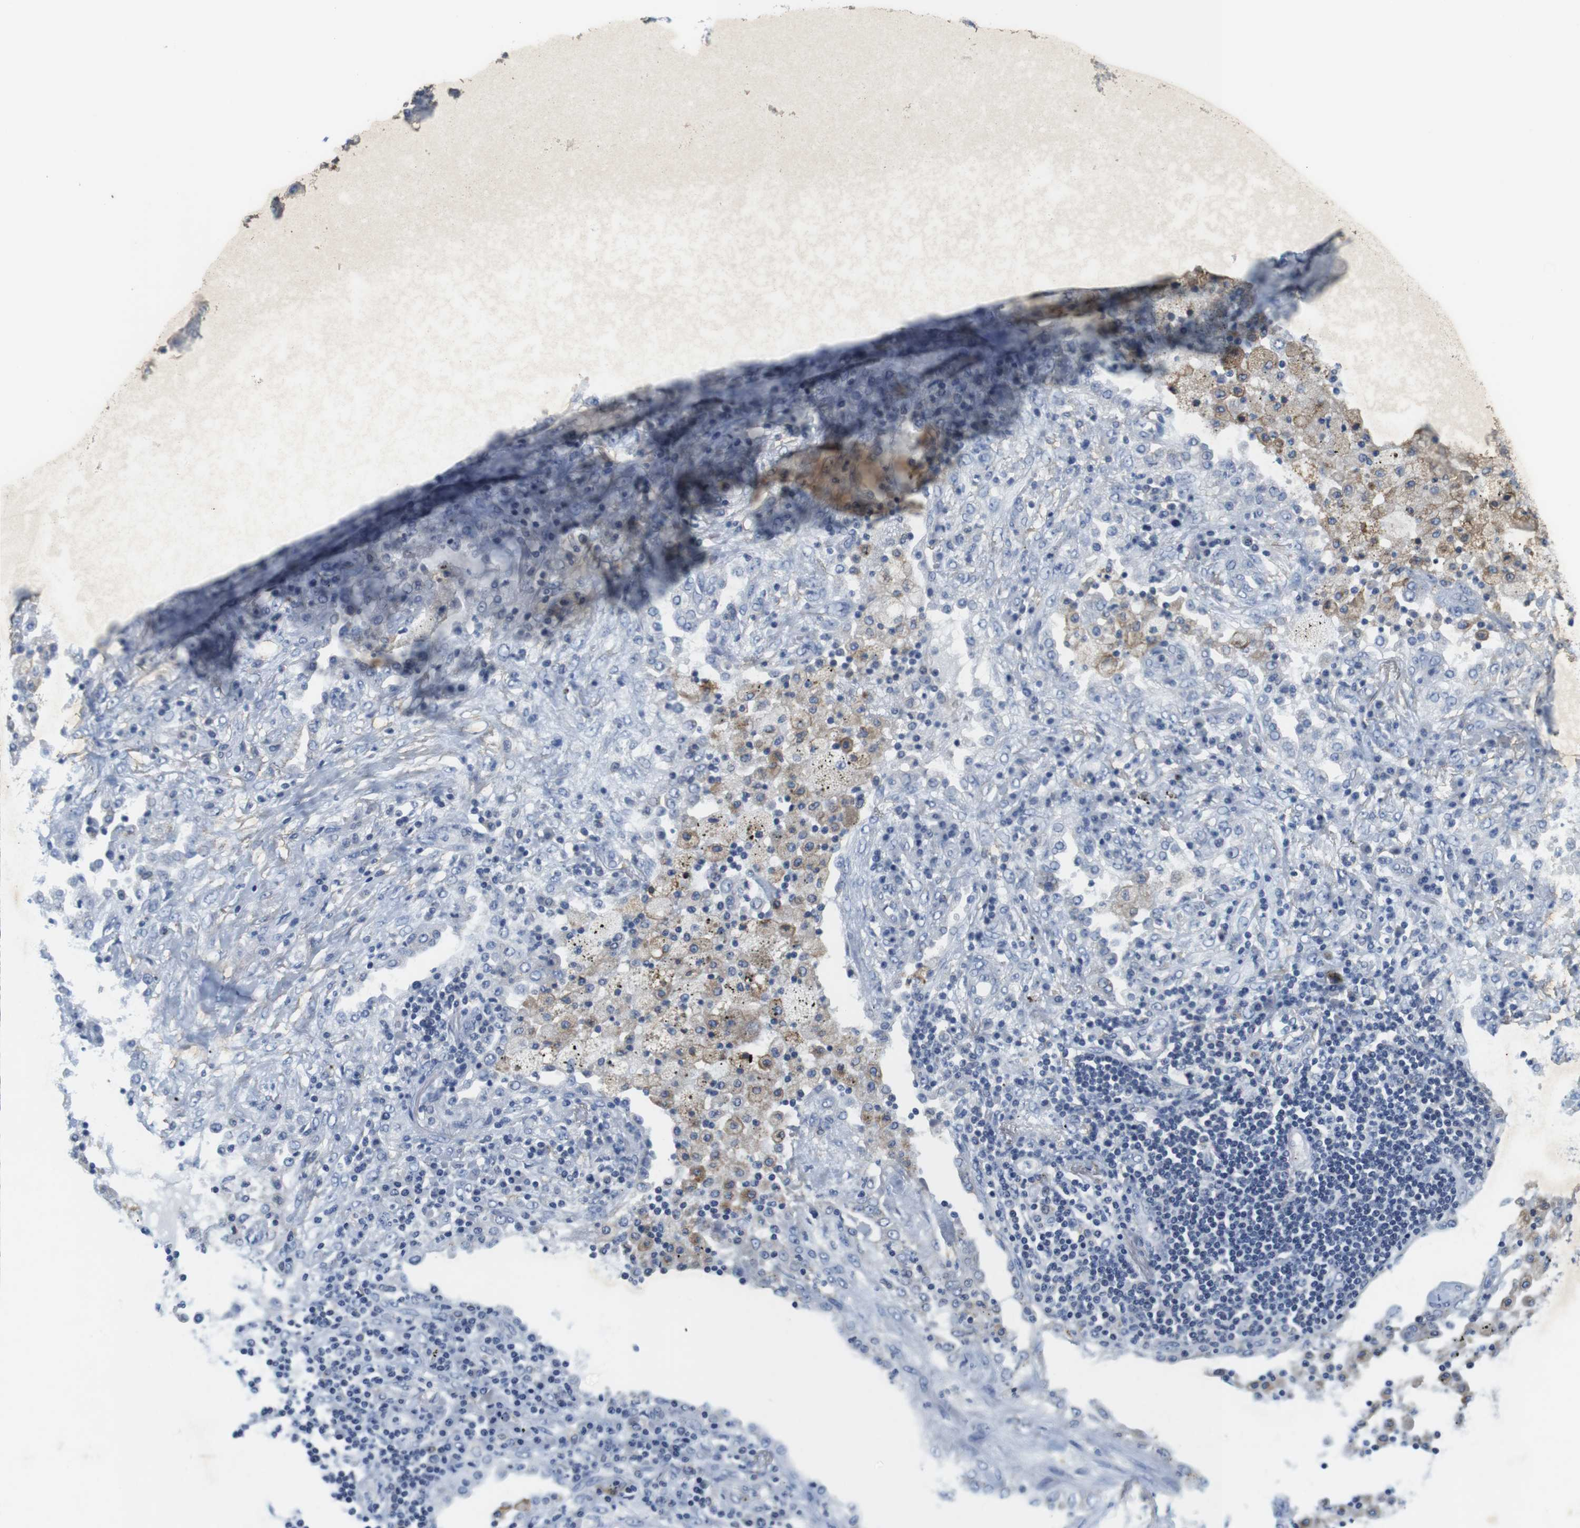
{"staining": {"intensity": "negative", "quantity": "none", "location": "none"}, "tissue": "lung cancer", "cell_type": "Tumor cells", "image_type": "cancer", "snomed": [{"axis": "morphology", "description": "Squamous cell carcinoma, NOS"}, {"axis": "topography", "description": "Lung"}], "caption": "Tumor cells are negative for protein expression in human lung cancer.", "gene": "CNGA2", "patient": {"sex": "female", "age": 63}}